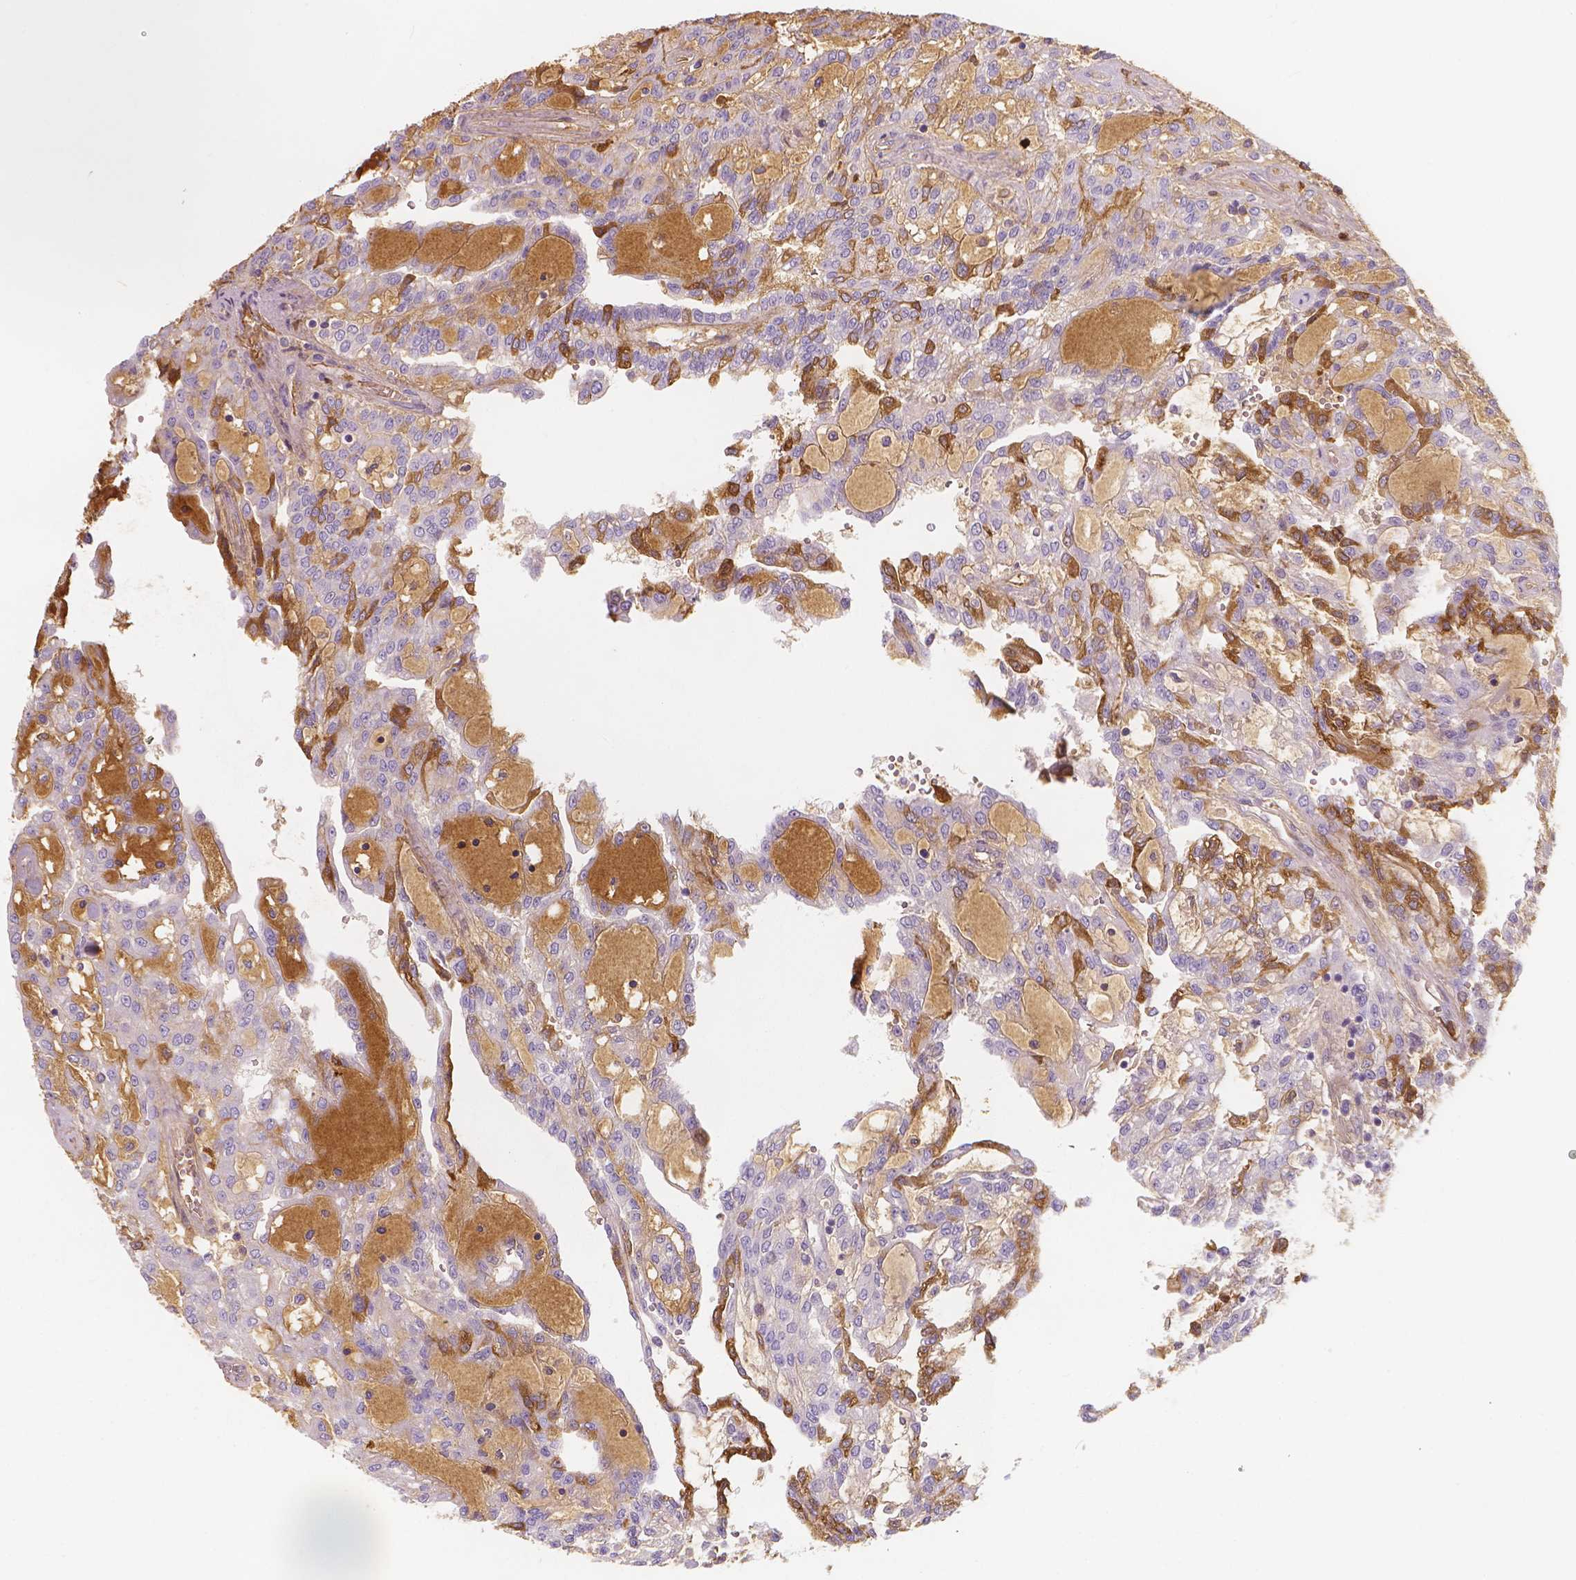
{"staining": {"intensity": "negative", "quantity": "none", "location": "none"}, "tissue": "renal cancer", "cell_type": "Tumor cells", "image_type": "cancer", "snomed": [{"axis": "morphology", "description": "Adenocarcinoma, NOS"}, {"axis": "topography", "description": "Kidney"}], "caption": "IHC histopathology image of neoplastic tissue: renal cancer stained with DAB demonstrates no significant protein staining in tumor cells. (Brightfield microscopy of DAB (3,3'-diaminobenzidine) IHC at high magnification).", "gene": "APOA4", "patient": {"sex": "male", "age": 63}}